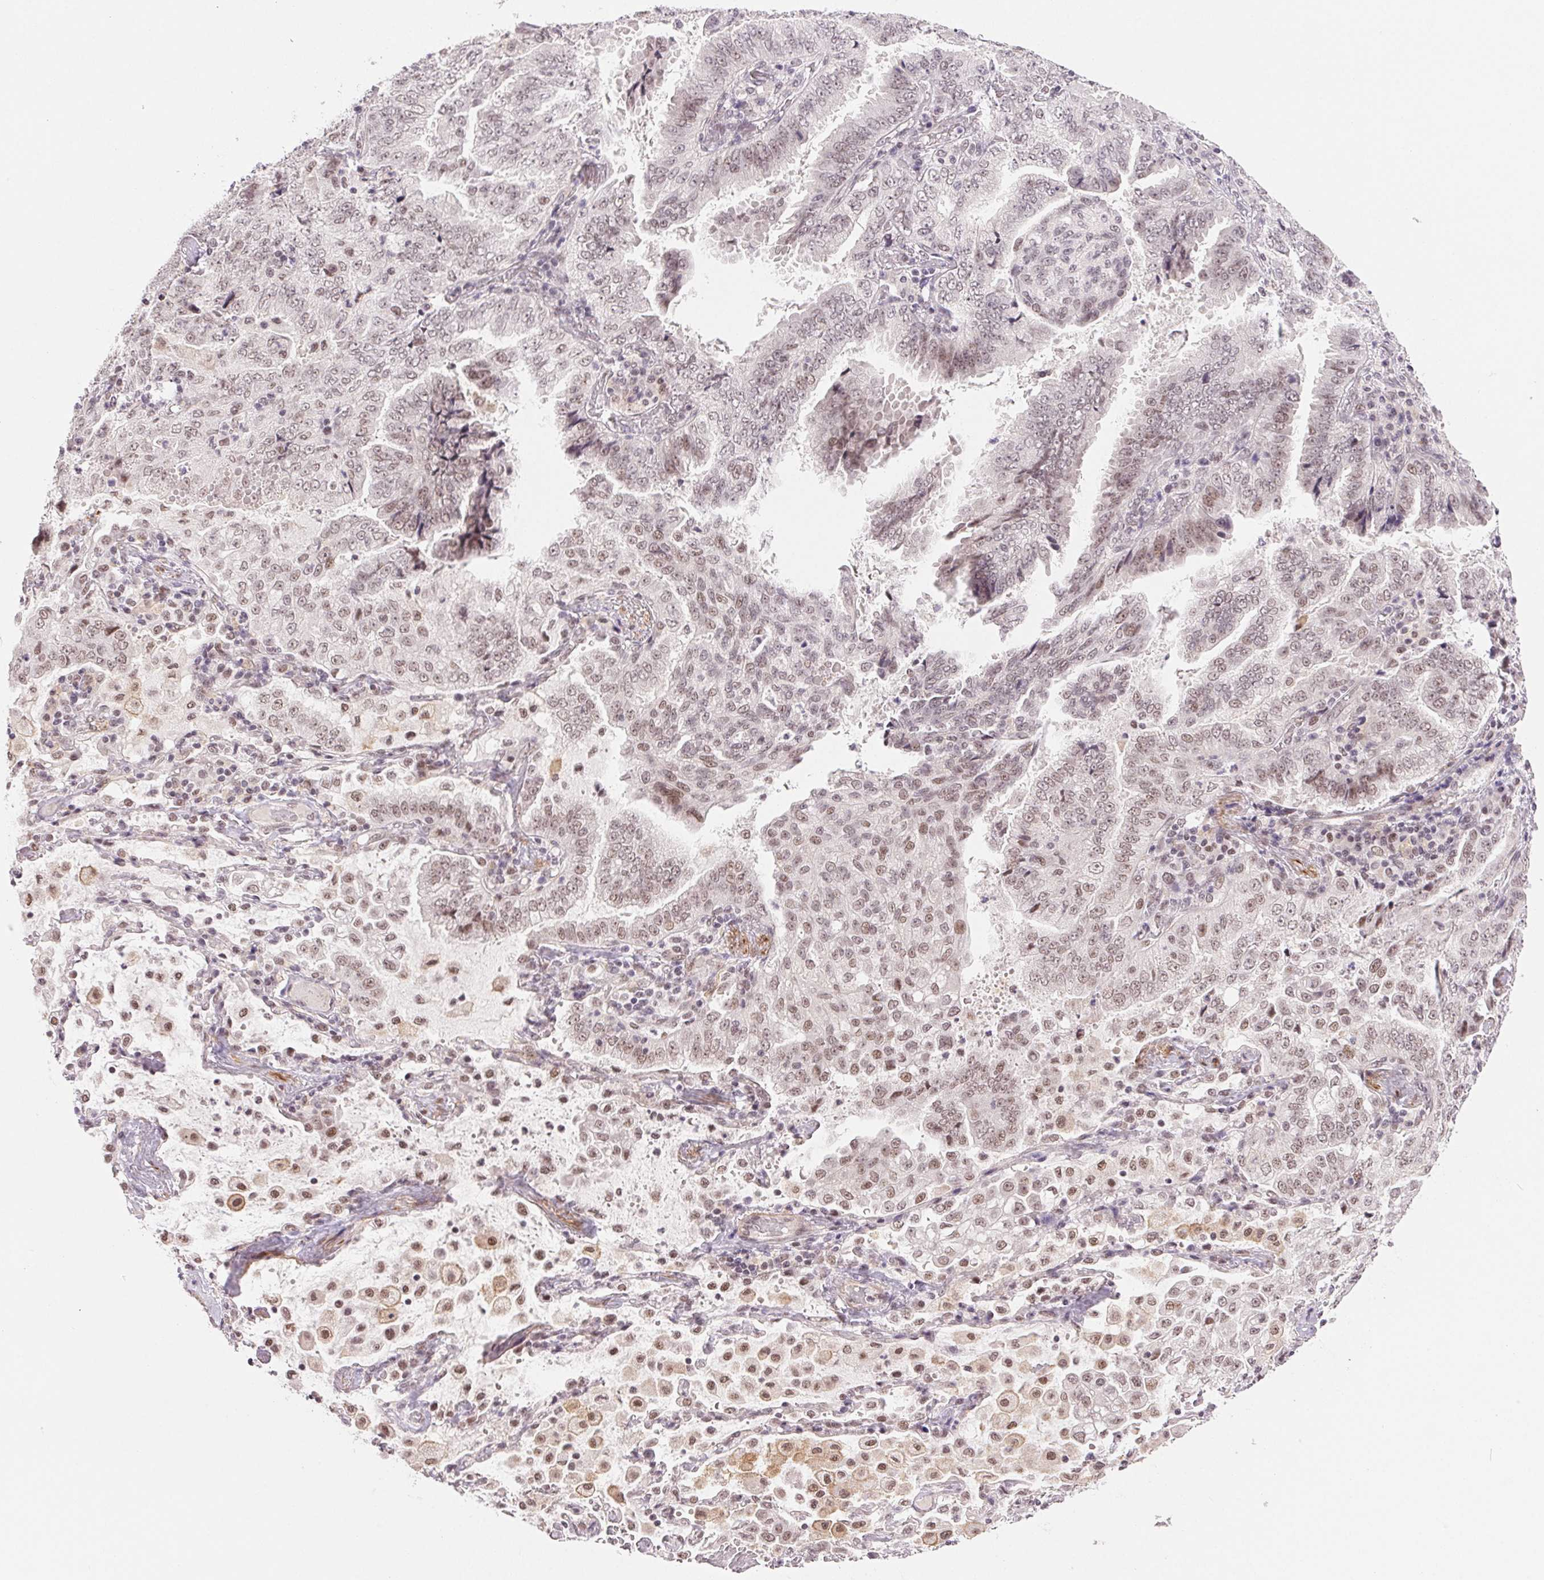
{"staining": {"intensity": "moderate", "quantity": "25%-75%", "location": "nuclear"}, "tissue": "lung cancer", "cell_type": "Tumor cells", "image_type": "cancer", "snomed": [{"axis": "morphology", "description": "Aneuploidy"}, {"axis": "morphology", "description": "Adenocarcinoma, NOS"}, {"axis": "morphology", "description": "Adenocarcinoma, metastatic, NOS"}, {"axis": "topography", "description": "Lymph node"}, {"axis": "topography", "description": "Lung"}], "caption": "Lung cancer (adenocarcinoma) stained for a protein reveals moderate nuclear positivity in tumor cells.", "gene": "PRPF18", "patient": {"sex": "female", "age": 48}}